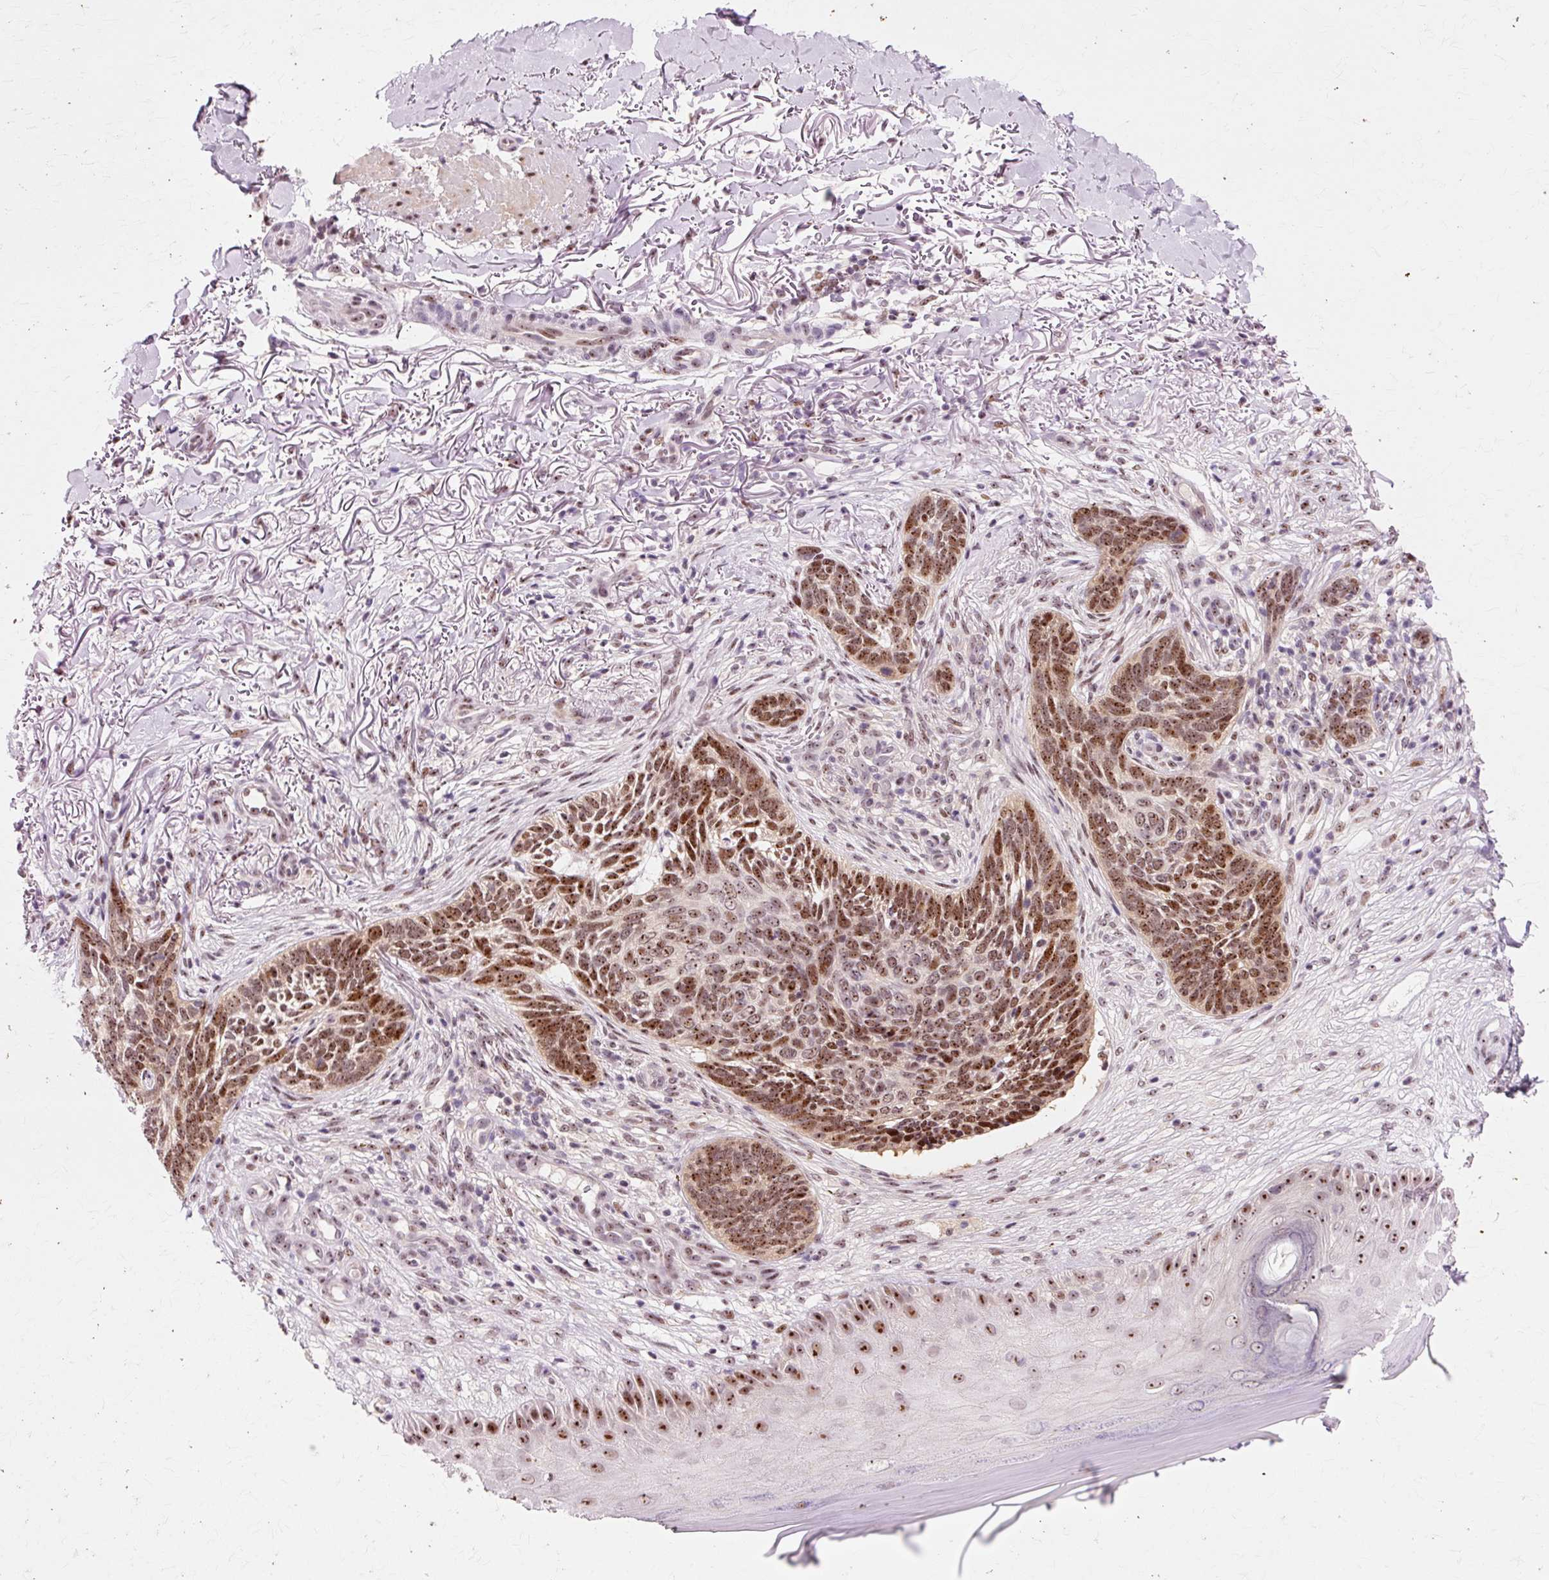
{"staining": {"intensity": "moderate", "quantity": ">75%", "location": "nuclear"}, "tissue": "skin cancer", "cell_type": "Tumor cells", "image_type": "cancer", "snomed": [{"axis": "morphology", "description": "Normal tissue, NOS"}, {"axis": "morphology", "description": "Basal cell carcinoma"}, {"axis": "topography", "description": "Skin"}], "caption": "This photomicrograph displays immunohistochemistry (IHC) staining of human basal cell carcinoma (skin), with medium moderate nuclear expression in approximately >75% of tumor cells.", "gene": "MACROD2", "patient": {"sex": "female", "age": 67}}